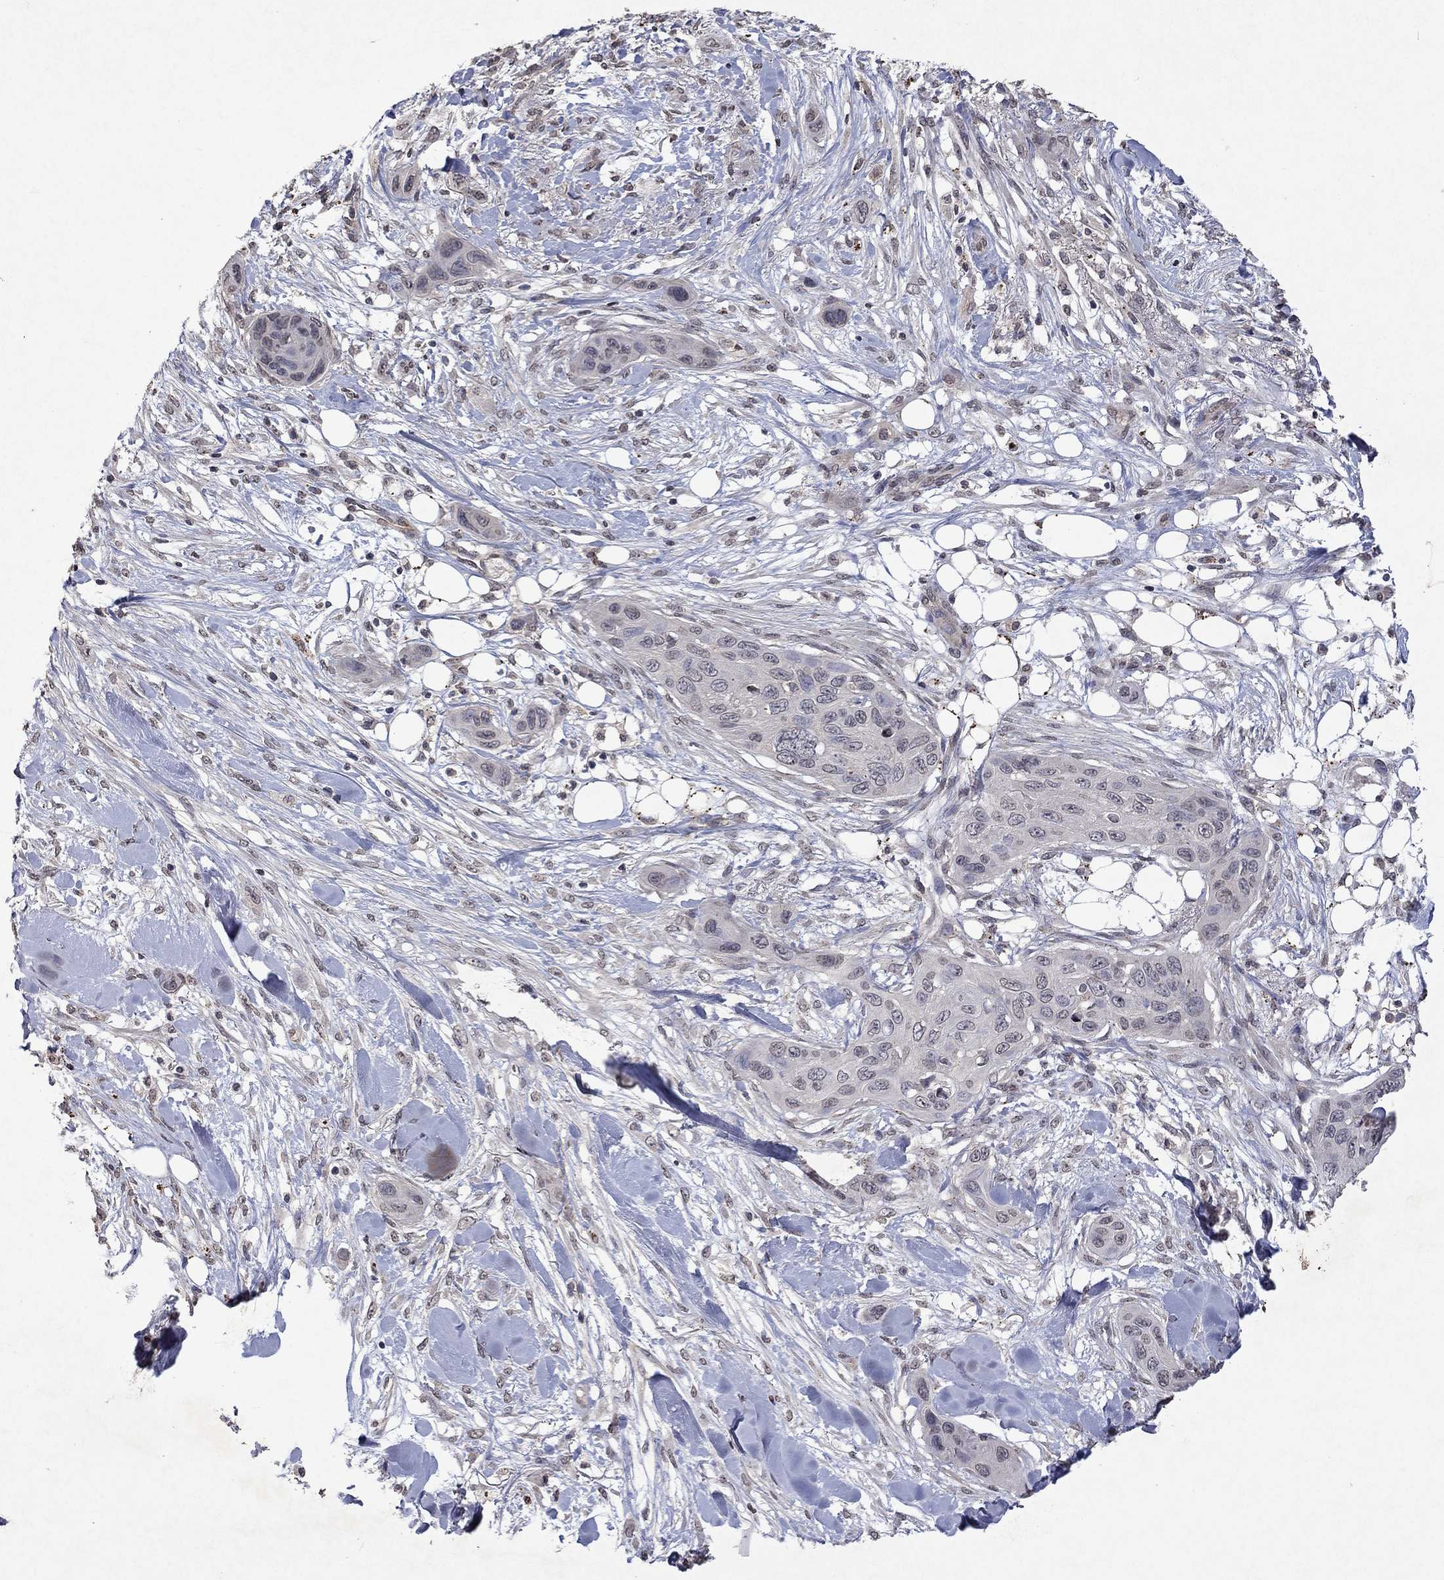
{"staining": {"intensity": "negative", "quantity": "none", "location": "none"}, "tissue": "skin cancer", "cell_type": "Tumor cells", "image_type": "cancer", "snomed": [{"axis": "morphology", "description": "Squamous cell carcinoma, NOS"}, {"axis": "topography", "description": "Skin"}], "caption": "Tumor cells show no significant protein positivity in skin cancer (squamous cell carcinoma).", "gene": "TTC38", "patient": {"sex": "male", "age": 78}}